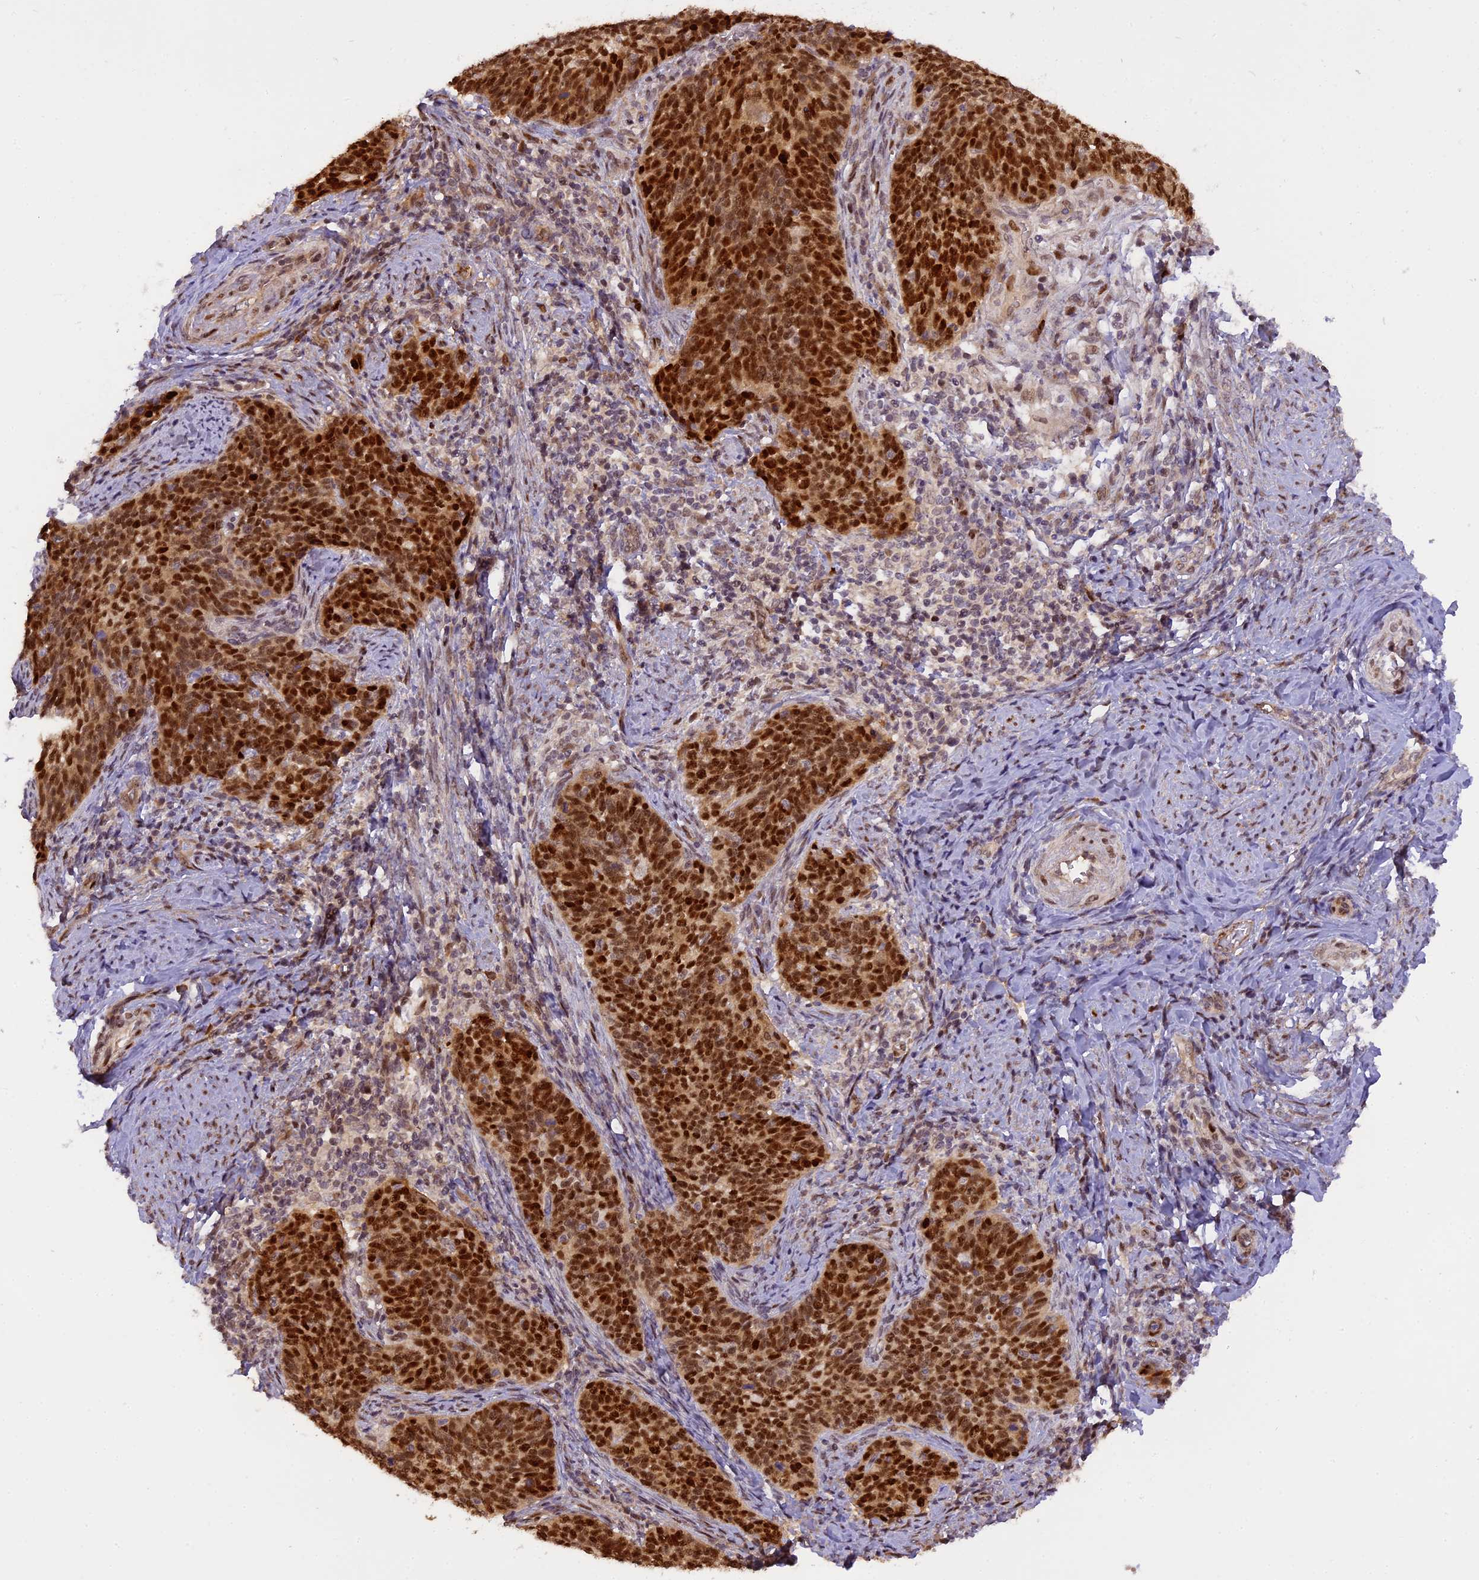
{"staining": {"intensity": "strong", "quantity": ">75%", "location": "nuclear"}, "tissue": "cervical cancer", "cell_type": "Tumor cells", "image_type": "cancer", "snomed": [{"axis": "morphology", "description": "Normal tissue, NOS"}, {"axis": "morphology", "description": "Squamous cell carcinoma, NOS"}, {"axis": "topography", "description": "Cervix"}], "caption": "Protein staining of squamous cell carcinoma (cervical) tissue shows strong nuclear expression in about >75% of tumor cells.", "gene": "MICALL1", "patient": {"sex": "female", "age": 39}}